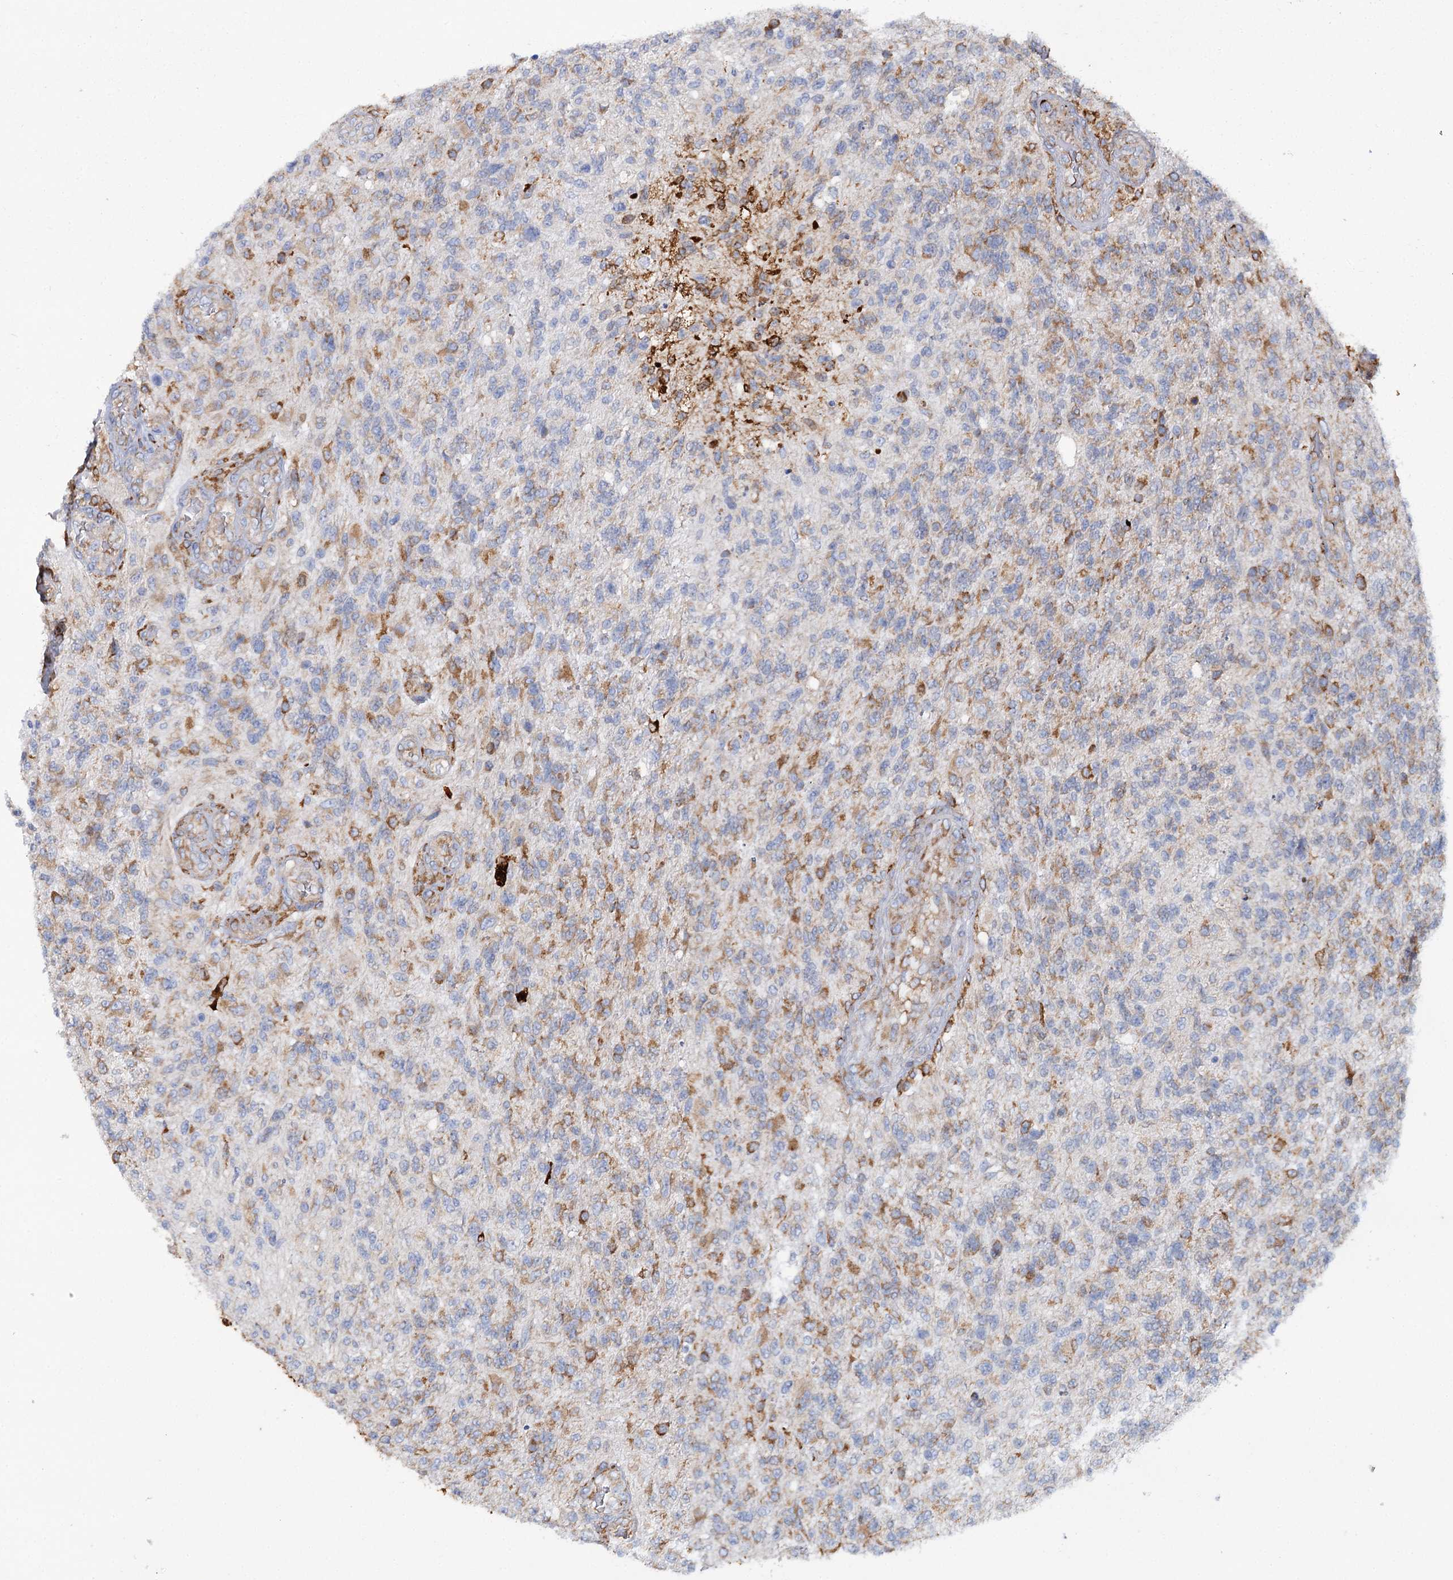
{"staining": {"intensity": "moderate", "quantity": "<25%", "location": "cytoplasmic/membranous"}, "tissue": "glioma", "cell_type": "Tumor cells", "image_type": "cancer", "snomed": [{"axis": "morphology", "description": "Glioma, malignant, High grade"}, {"axis": "topography", "description": "Brain"}], "caption": "IHC histopathology image of neoplastic tissue: glioma stained using immunohistochemistry reveals low levels of moderate protein expression localized specifically in the cytoplasmic/membranous of tumor cells, appearing as a cytoplasmic/membranous brown color.", "gene": "SHE", "patient": {"sex": "male", "age": 56}}